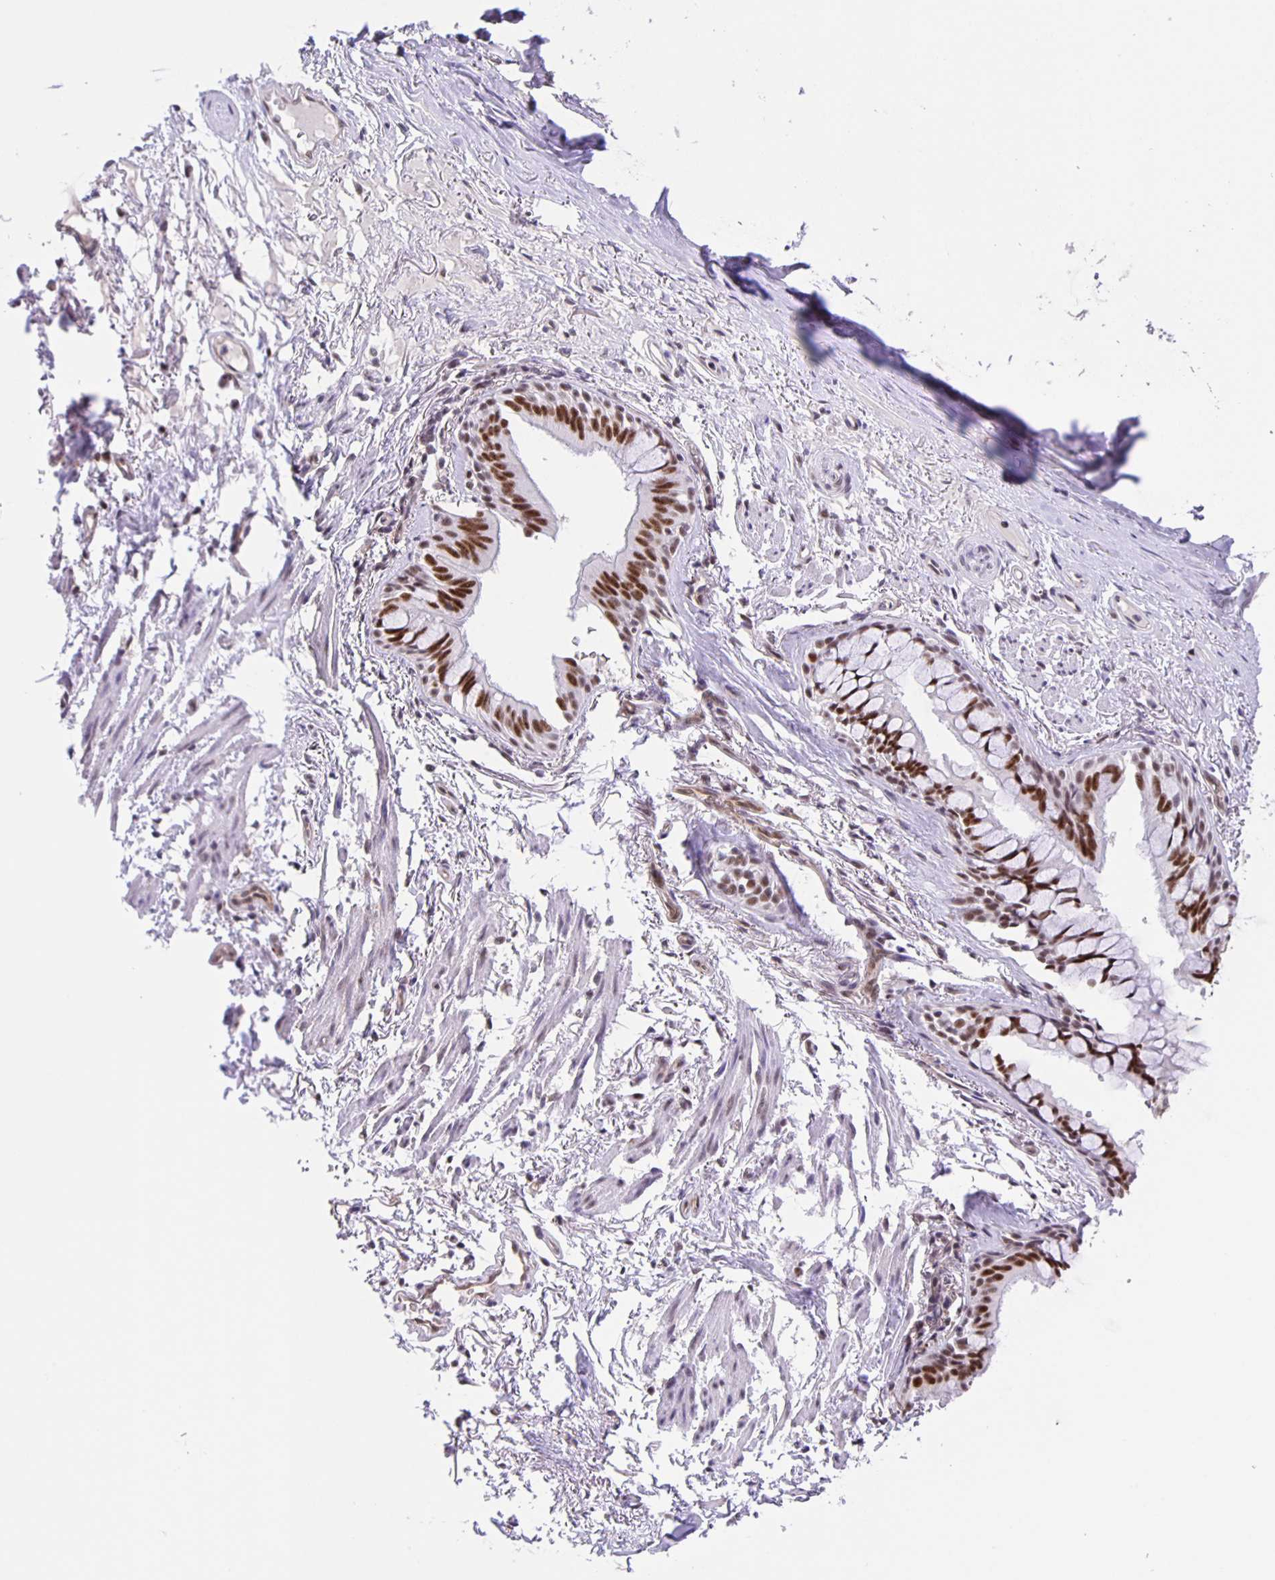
{"staining": {"intensity": "strong", "quantity": ">75%", "location": "nuclear"}, "tissue": "bronchus", "cell_type": "Respiratory epithelial cells", "image_type": "normal", "snomed": [{"axis": "morphology", "description": "Normal tissue, NOS"}, {"axis": "topography", "description": "Bronchus"}], "caption": "IHC histopathology image of unremarkable human bronchus stained for a protein (brown), which reveals high levels of strong nuclear expression in about >75% of respiratory epithelial cells.", "gene": "ZRANB2", "patient": {"sex": "male", "age": 70}}